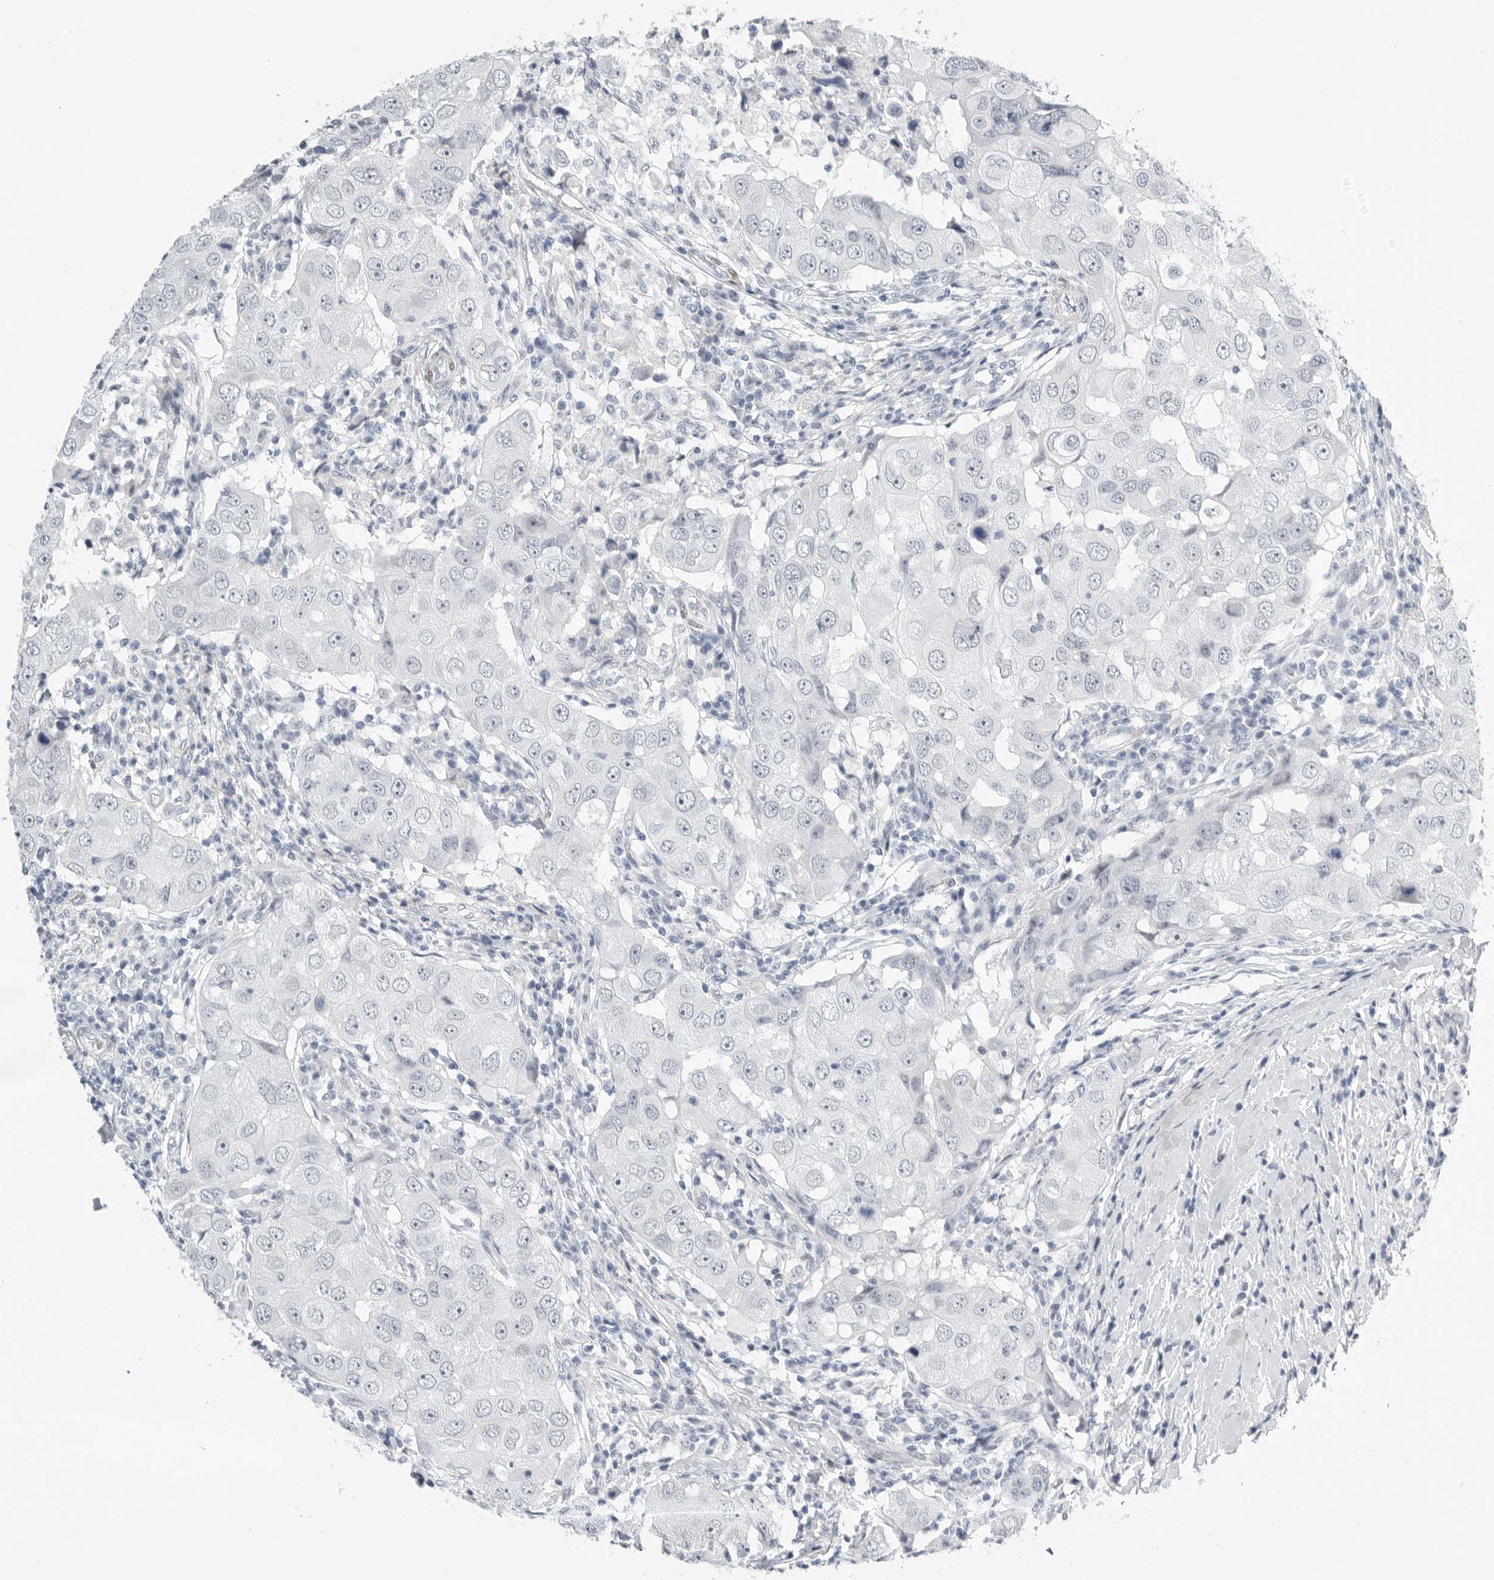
{"staining": {"intensity": "negative", "quantity": "none", "location": "none"}, "tissue": "breast cancer", "cell_type": "Tumor cells", "image_type": "cancer", "snomed": [{"axis": "morphology", "description": "Duct carcinoma"}, {"axis": "topography", "description": "Breast"}], "caption": "Breast cancer (intraductal carcinoma) stained for a protein using immunohistochemistry (IHC) reveals no positivity tumor cells.", "gene": "PLN", "patient": {"sex": "female", "age": 27}}